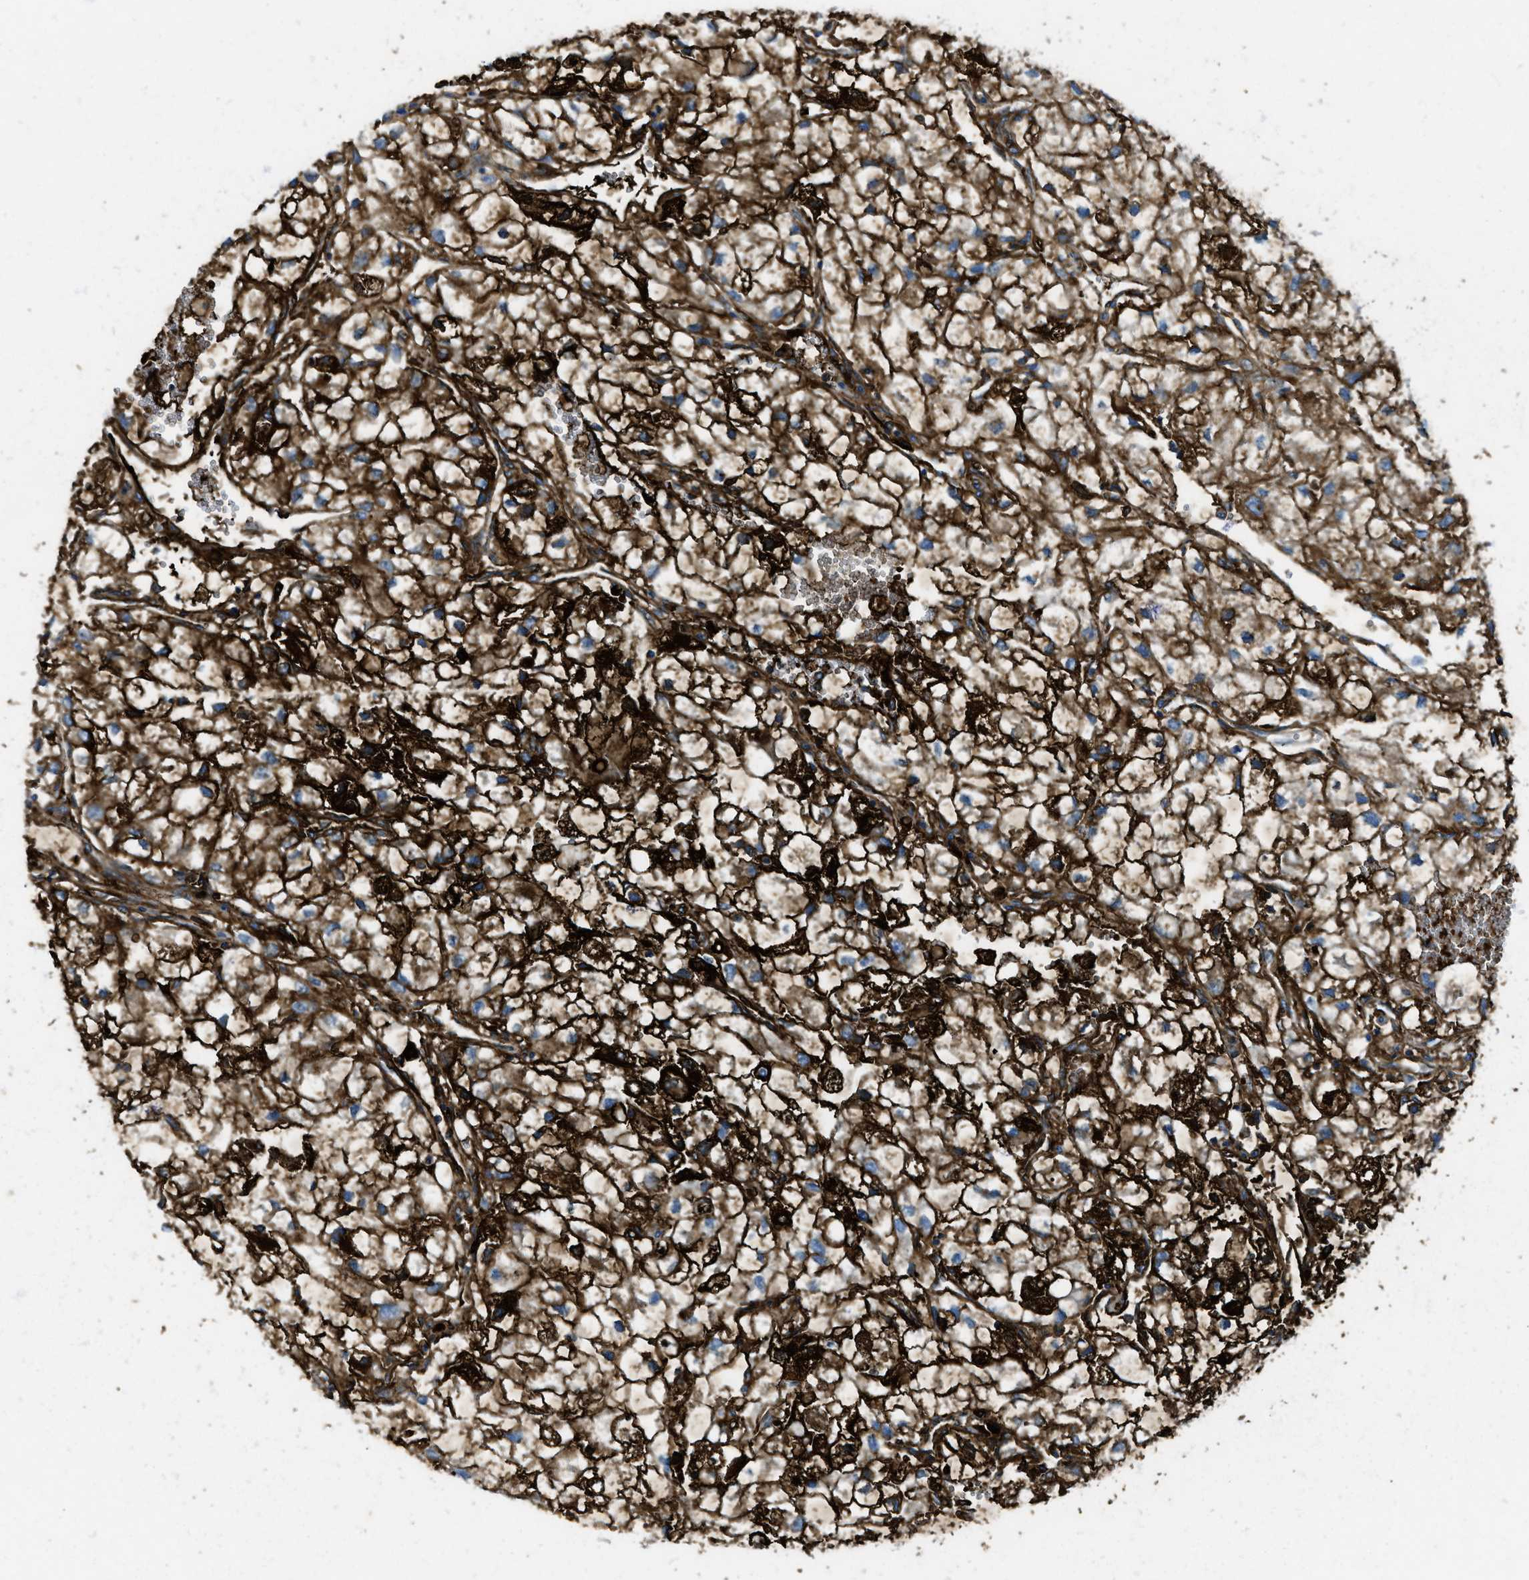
{"staining": {"intensity": "strong", "quantity": ">75%", "location": "cytoplasmic/membranous"}, "tissue": "renal cancer", "cell_type": "Tumor cells", "image_type": "cancer", "snomed": [{"axis": "morphology", "description": "Adenocarcinoma, NOS"}, {"axis": "topography", "description": "Kidney"}], "caption": "Immunohistochemical staining of human adenocarcinoma (renal) demonstrates high levels of strong cytoplasmic/membranous staining in about >75% of tumor cells.", "gene": "TRIM59", "patient": {"sex": "female", "age": 70}}